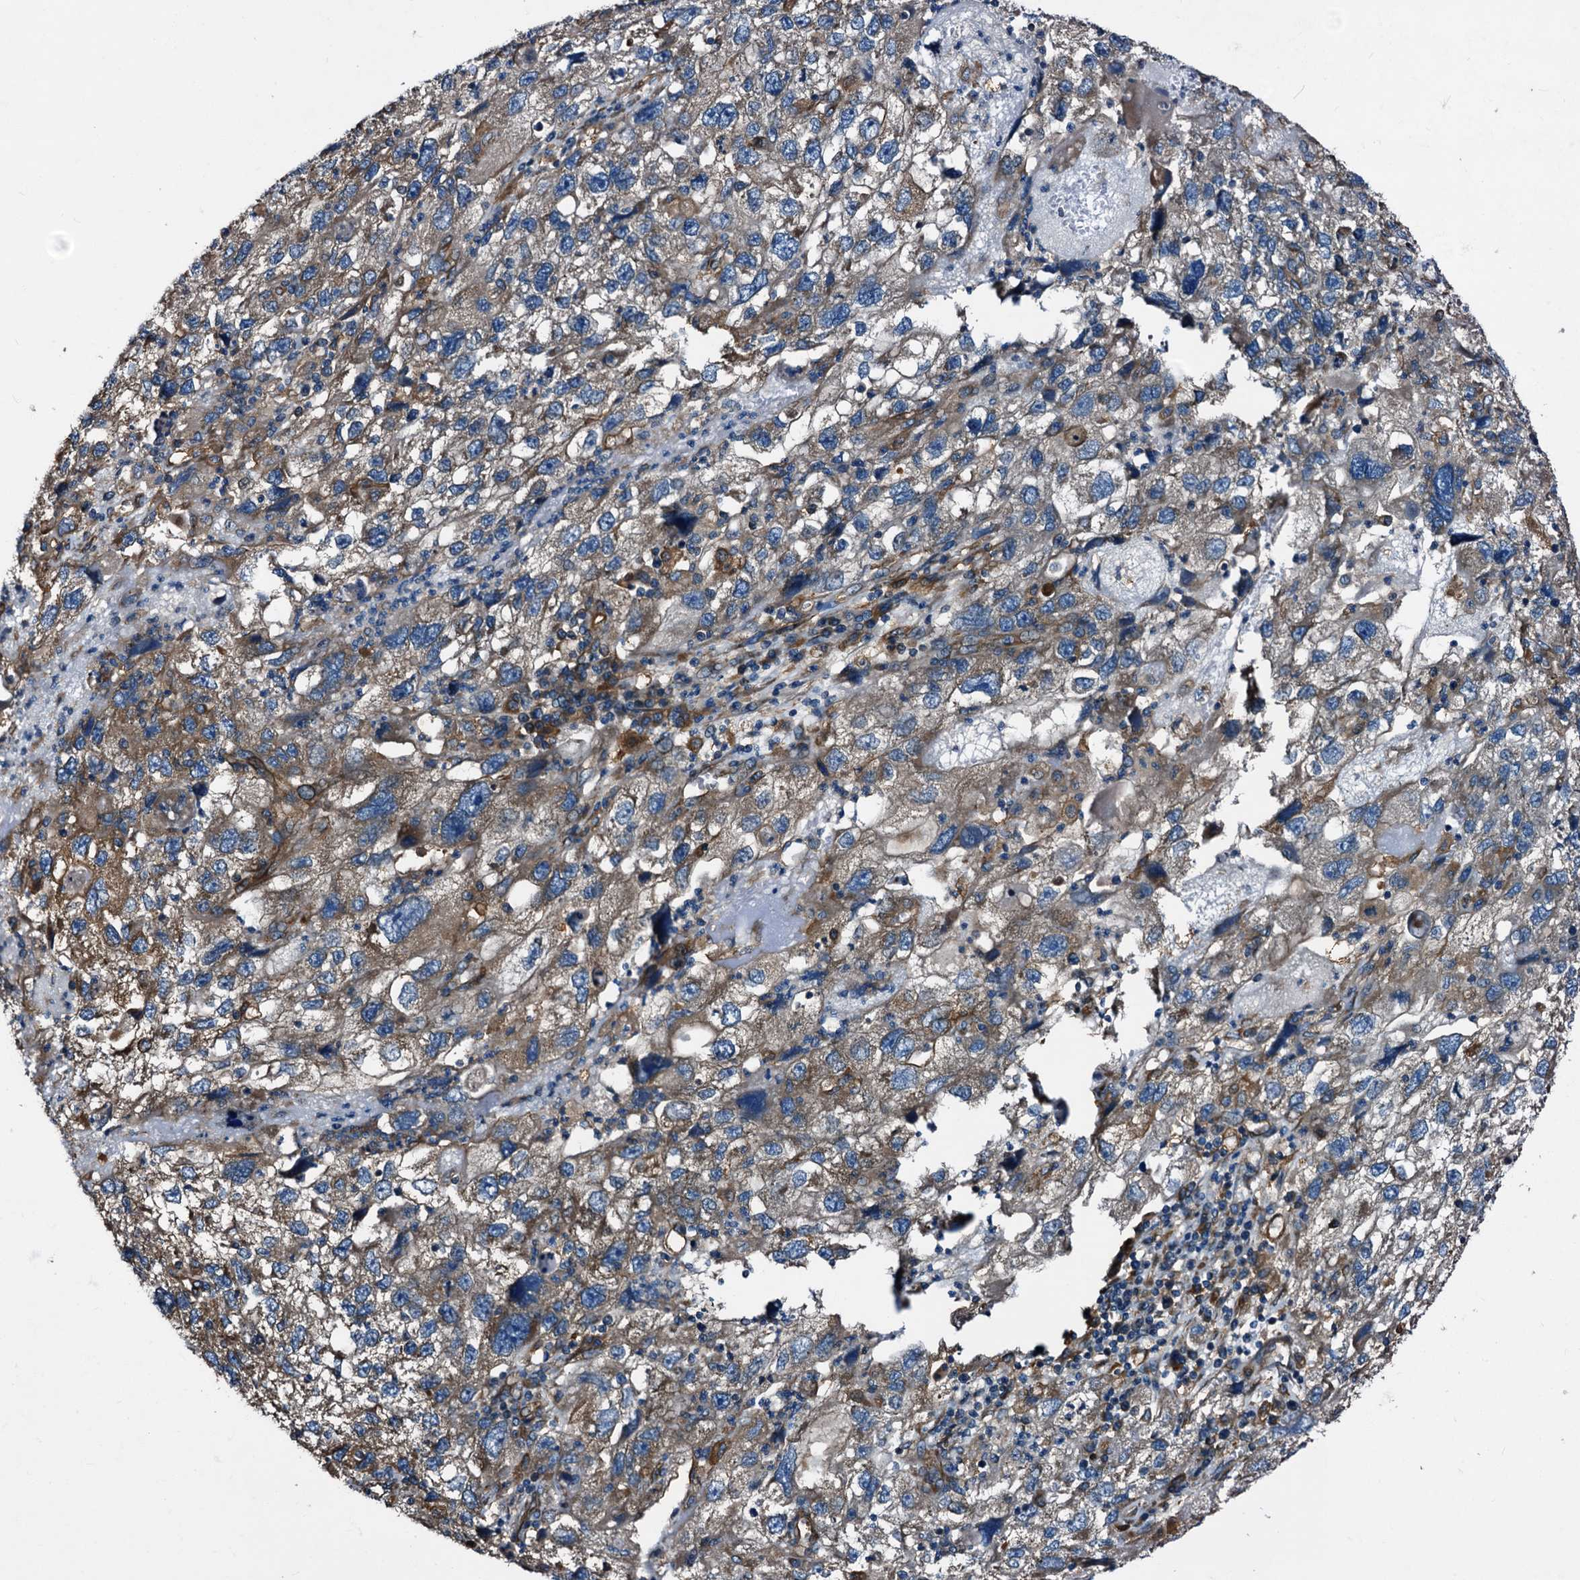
{"staining": {"intensity": "moderate", "quantity": "25%-75%", "location": "cytoplasmic/membranous"}, "tissue": "endometrial cancer", "cell_type": "Tumor cells", "image_type": "cancer", "snomed": [{"axis": "morphology", "description": "Adenocarcinoma, NOS"}, {"axis": "topography", "description": "Endometrium"}], "caption": "IHC of human adenocarcinoma (endometrial) reveals medium levels of moderate cytoplasmic/membranous staining in about 25%-75% of tumor cells. Using DAB (brown) and hematoxylin (blue) stains, captured at high magnification using brightfield microscopy.", "gene": "PEX5", "patient": {"sex": "female", "age": 49}}